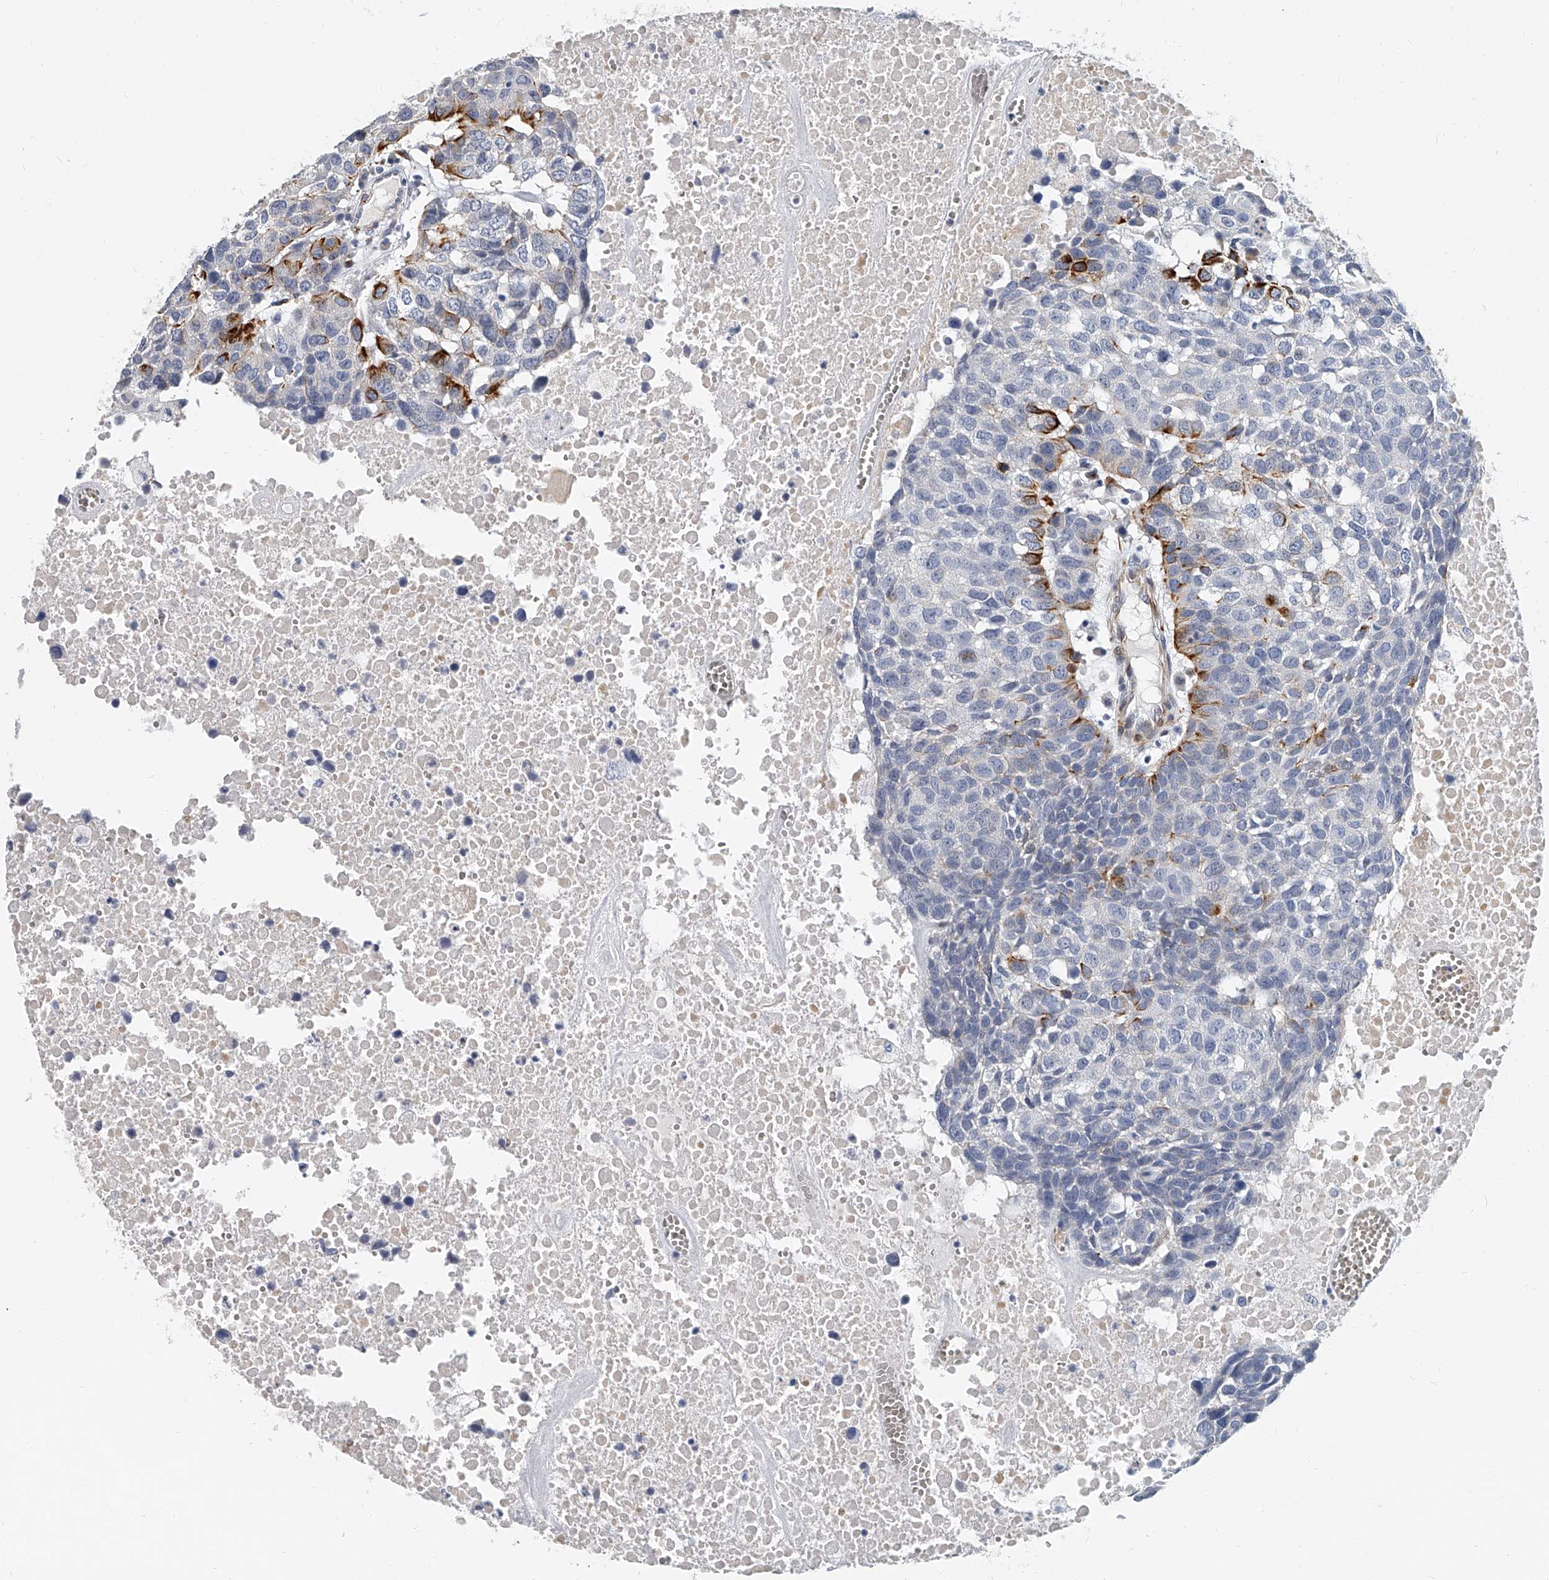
{"staining": {"intensity": "strong", "quantity": "<25%", "location": "cytoplasmic/membranous"}, "tissue": "head and neck cancer", "cell_type": "Tumor cells", "image_type": "cancer", "snomed": [{"axis": "morphology", "description": "Squamous cell carcinoma, NOS"}, {"axis": "topography", "description": "Head-Neck"}], "caption": "DAB (3,3'-diaminobenzidine) immunohistochemical staining of squamous cell carcinoma (head and neck) reveals strong cytoplasmic/membranous protein staining in approximately <25% of tumor cells.", "gene": "KIRREL1", "patient": {"sex": "male", "age": 66}}